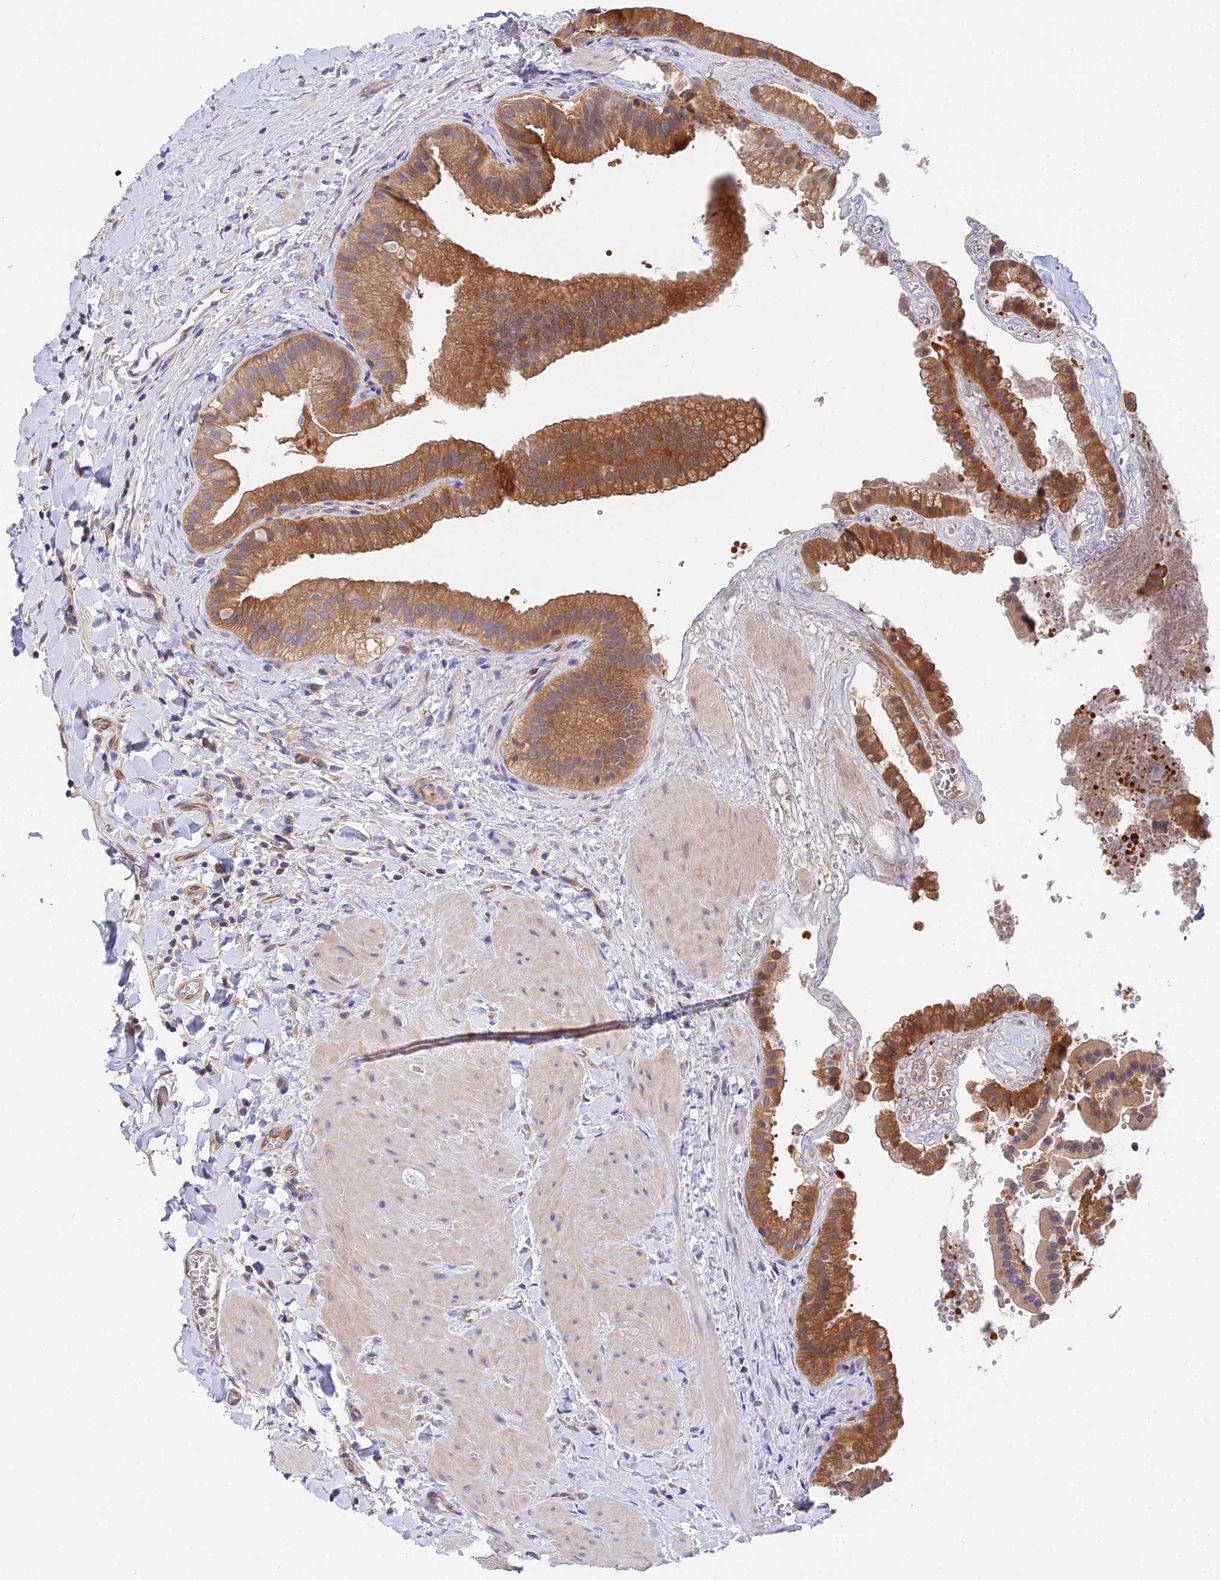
{"staining": {"intensity": "strong", "quantity": ">75%", "location": "cytoplasmic/membranous"}, "tissue": "gallbladder", "cell_type": "Glandular cells", "image_type": "normal", "snomed": [{"axis": "morphology", "description": "Normal tissue, NOS"}, {"axis": "topography", "description": "Gallbladder"}], "caption": "High-magnification brightfield microscopy of benign gallbladder stained with DAB (3,3'-diaminobenzidine) (brown) and counterstained with hematoxylin (blue). glandular cells exhibit strong cytoplasmic/membranous expression is present in about>75% of cells. Immunohistochemistry (ihc) stains the protein in brown and the nuclei are stained blue.", "gene": "PPP2R2A", "patient": {"sex": "male", "age": 55}}